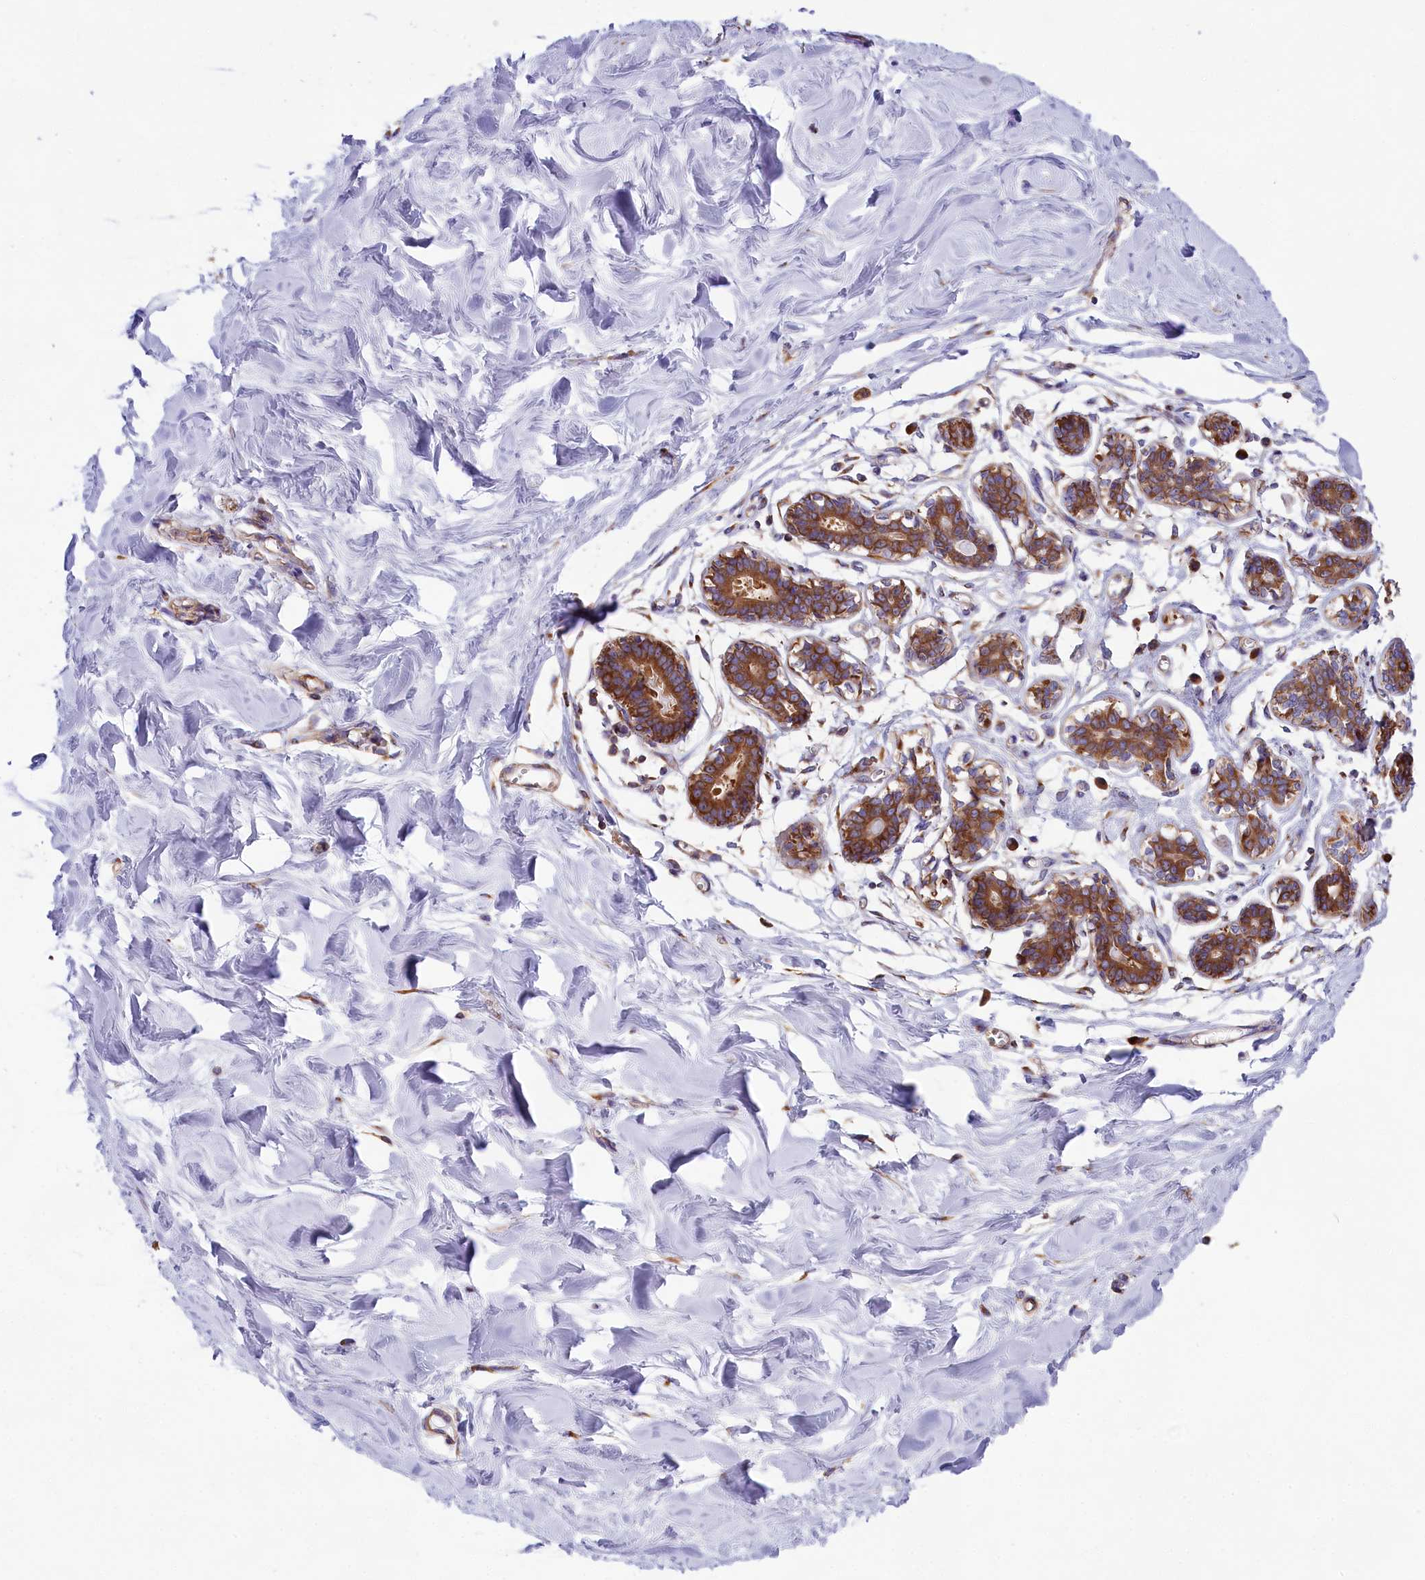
{"staining": {"intensity": "moderate", "quantity": ">75%", "location": "cytoplasmic/membranous"}, "tissue": "breast", "cell_type": "Adipocytes", "image_type": "normal", "snomed": [{"axis": "morphology", "description": "Normal tissue, NOS"}, {"axis": "topography", "description": "Breast"}], "caption": "Normal breast was stained to show a protein in brown. There is medium levels of moderate cytoplasmic/membranous expression in approximately >75% of adipocytes. Nuclei are stained in blue.", "gene": "GYS1", "patient": {"sex": "female", "age": 27}}